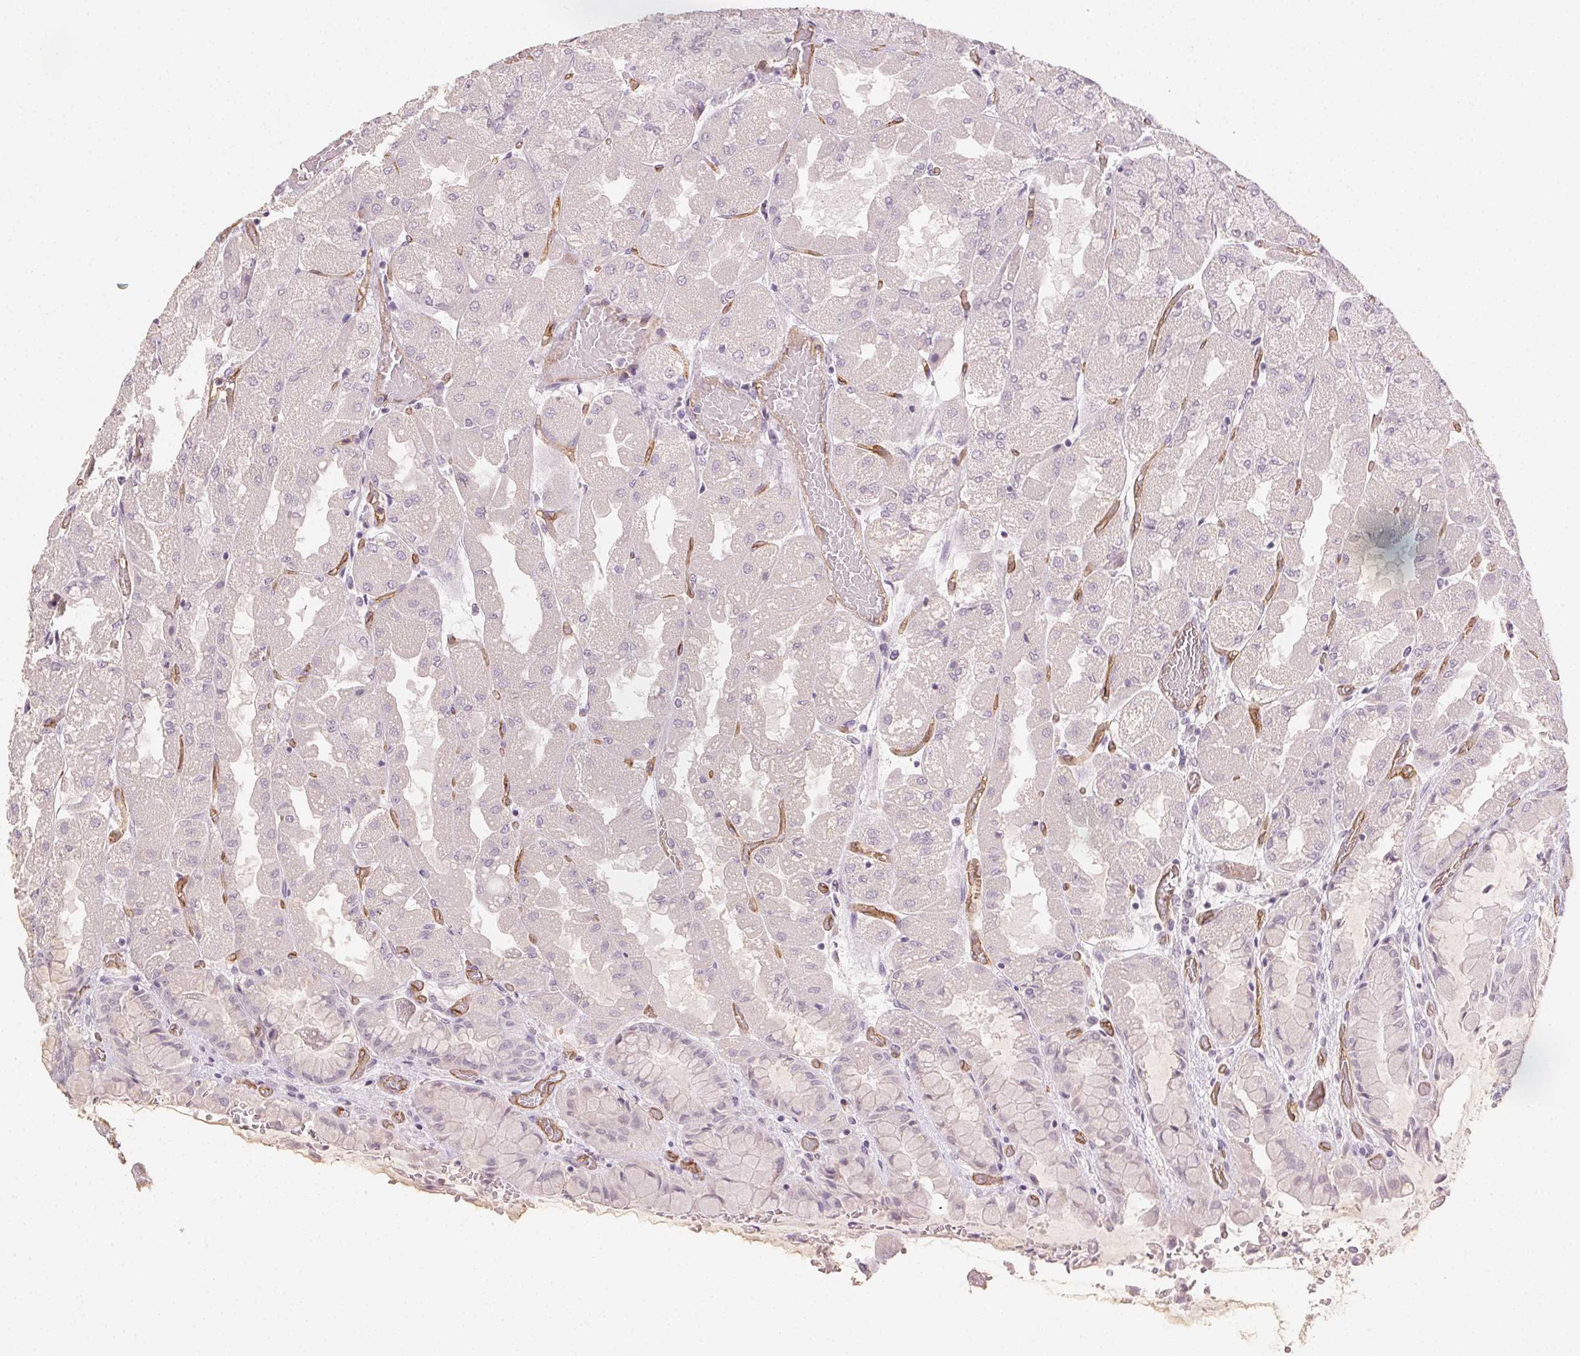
{"staining": {"intensity": "negative", "quantity": "none", "location": "none"}, "tissue": "stomach", "cell_type": "Glandular cells", "image_type": "normal", "snomed": [{"axis": "morphology", "description": "Normal tissue, NOS"}, {"axis": "topography", "description": "Stomach"}], "caption": "High magnification brightfield microscopy of unremarkable stomach stained with DAB (3,3'-diaminobenzidine) (brown) and counterstained with hematoxylin (blue): glandular cells show no significant positivity. Brightfield microscopy of immunohistochemistry stained with DAB (brown) and hematoxylin (blue), captured at high magnification.", "gene": "PODXL", "patient": {"sex": "female", "age": 61}}